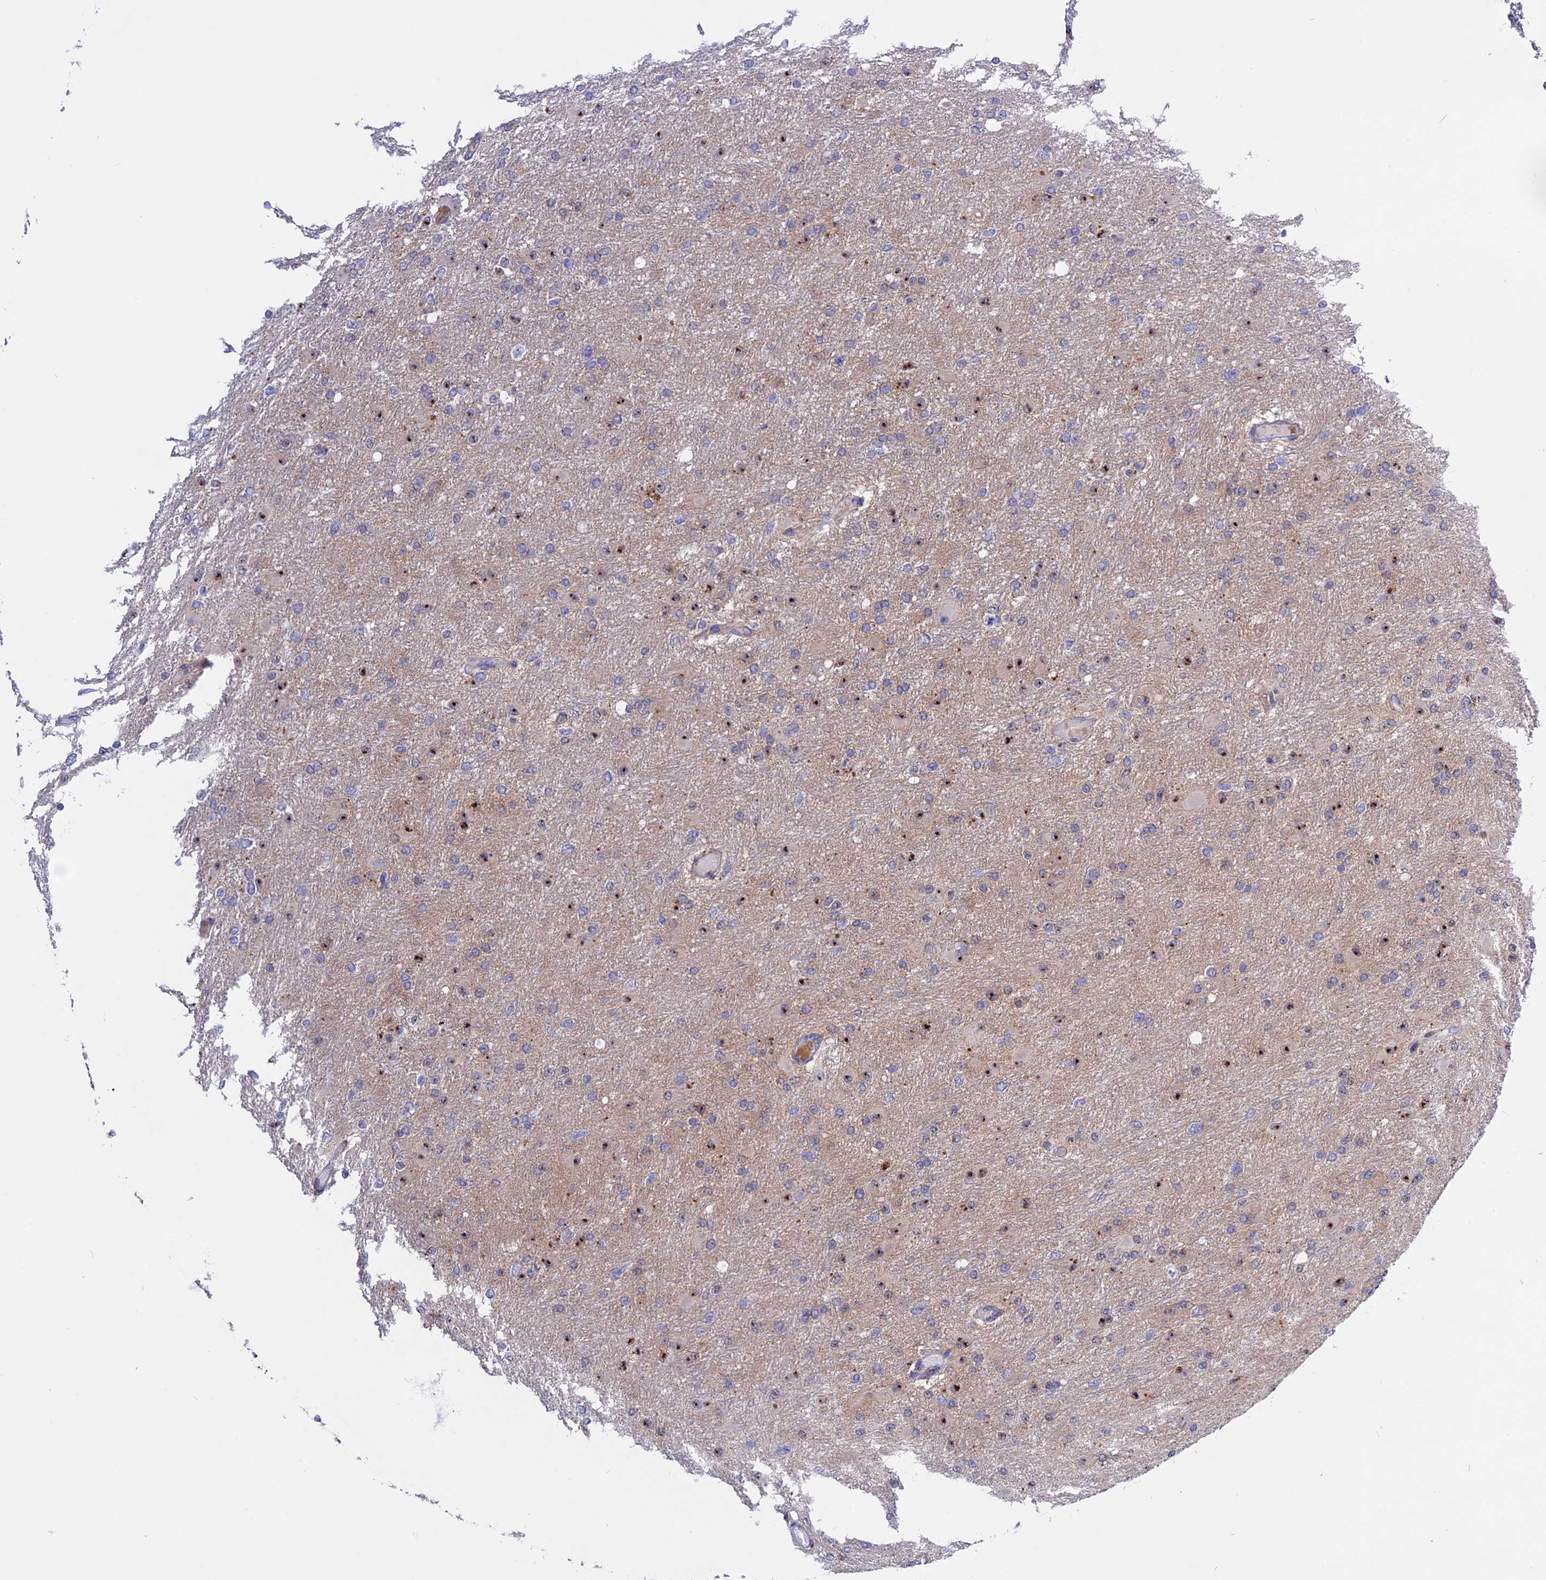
{"staining": {"intensity": "moderate", "quantity": "<25%", "location": "cytoplasmic/membranous"}, "tissue": "glioma", "cell_type": "Tumor cells", "image_type": "cancer", "snomed": [{"axis": "morphology", "description": "Glioma, malignant, High grade"}, {"axis": "topography", "description": "Cerebral cortex"}], "caption": "A high-resolution image shows immunohistochemistry staining of malignant glioma (high-grade), which reveals moderate cytoplasmic/membranous positivity in approximately <25% of tumor cells. The protein is shown in brown color, while the nuclei are stained blue.", "gene": "GK5", "patient": {"sex": "female", "age": 36}}